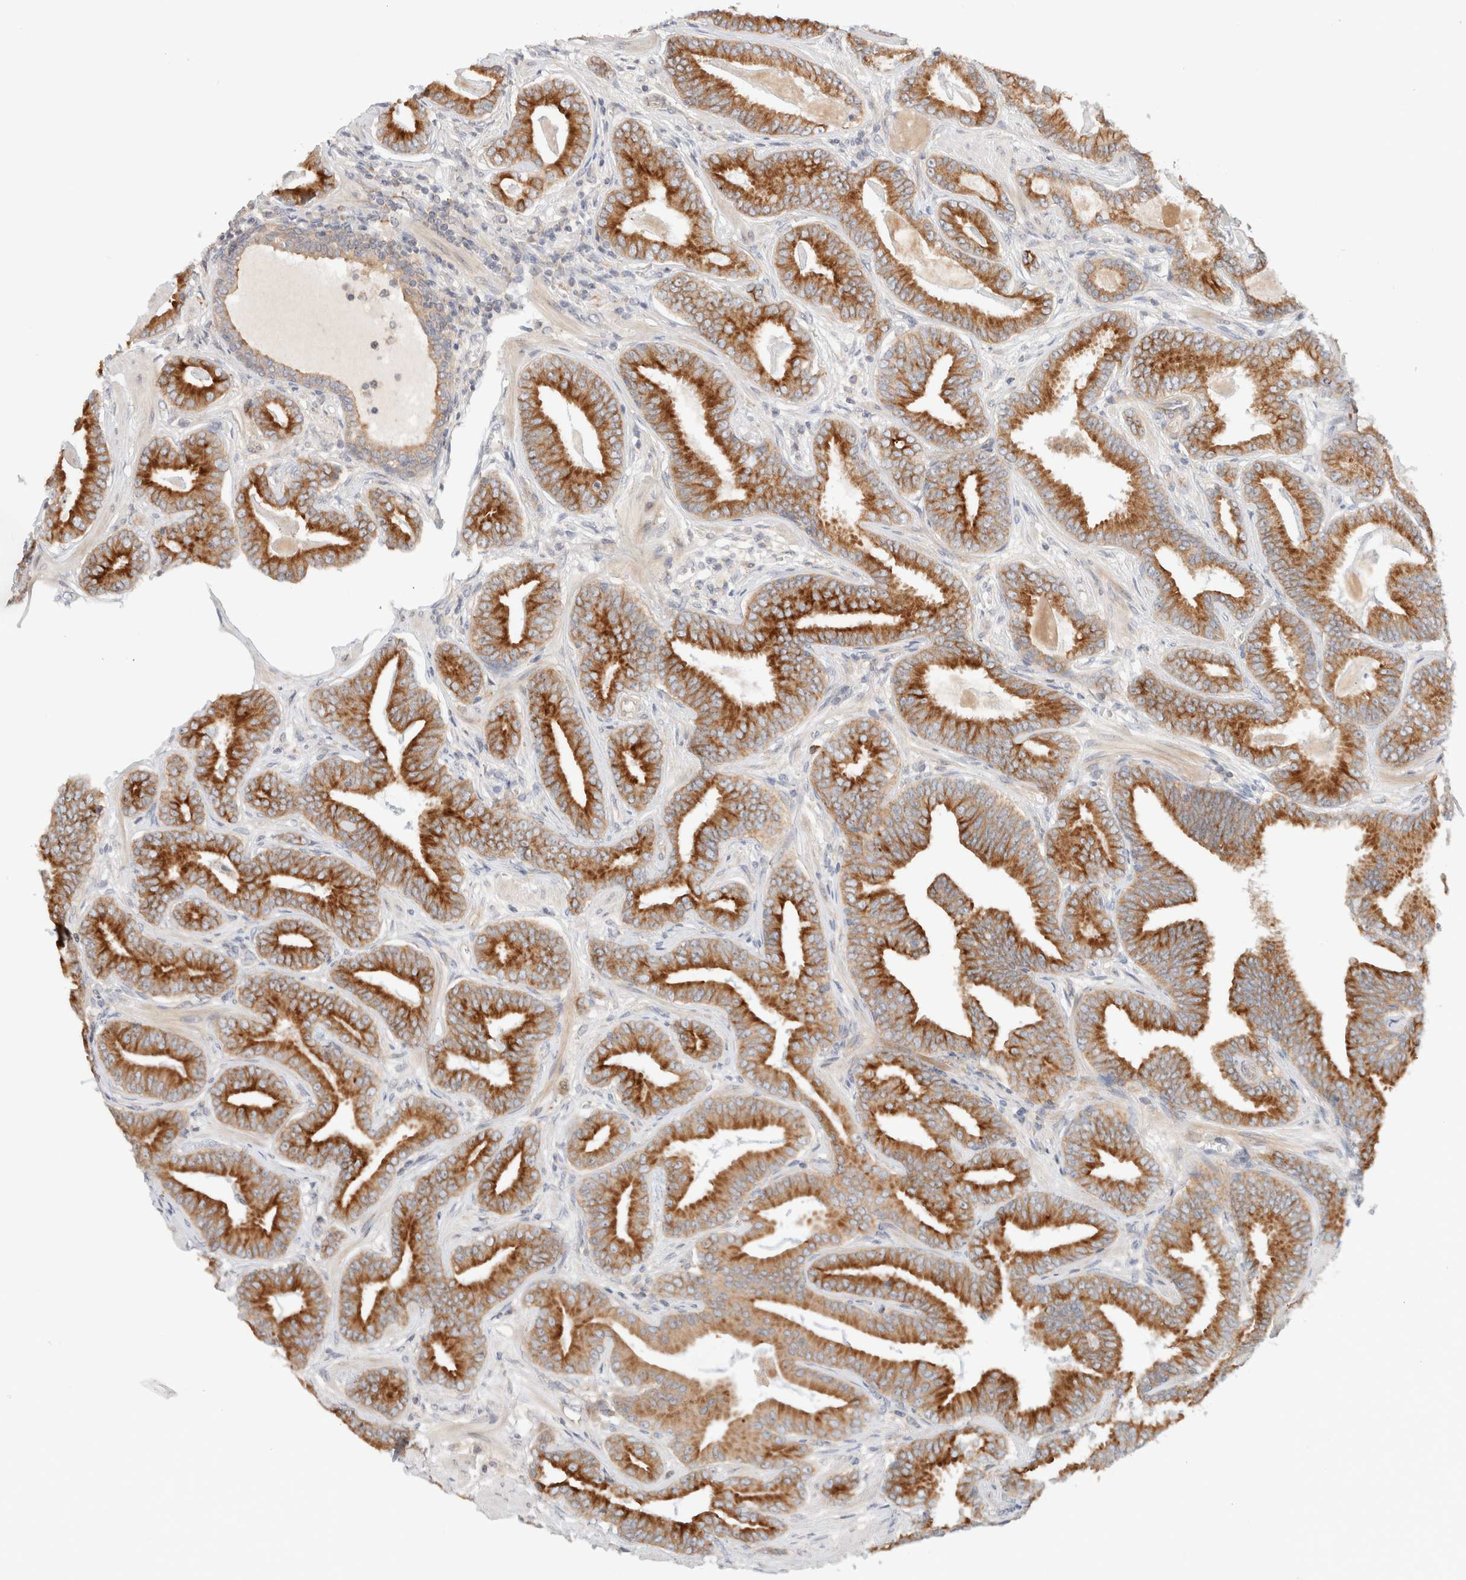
{"staining": {"intensity": "strong", "quantity": ">75%", "location": "cytoplasmic/membranous"}, "tissue": "prostate cancer", "cell_type": "Tumor cells", "image_type": "cancer", "snomed": [{"axis": "morphology", "description": "Adenocarcinoma, Low grade"}, {"axis": "topography", "description": "Prostate"}], "caption": "Prostate cancer stained with DAB (3,3'-diaminobenzidine) IHC exhibits high levels of strong cytoplasmic/membranous positivity in approximately >75% of tumor cells.", "gene": "MARK3", "patient": {"sex": "male", "age": 62}}